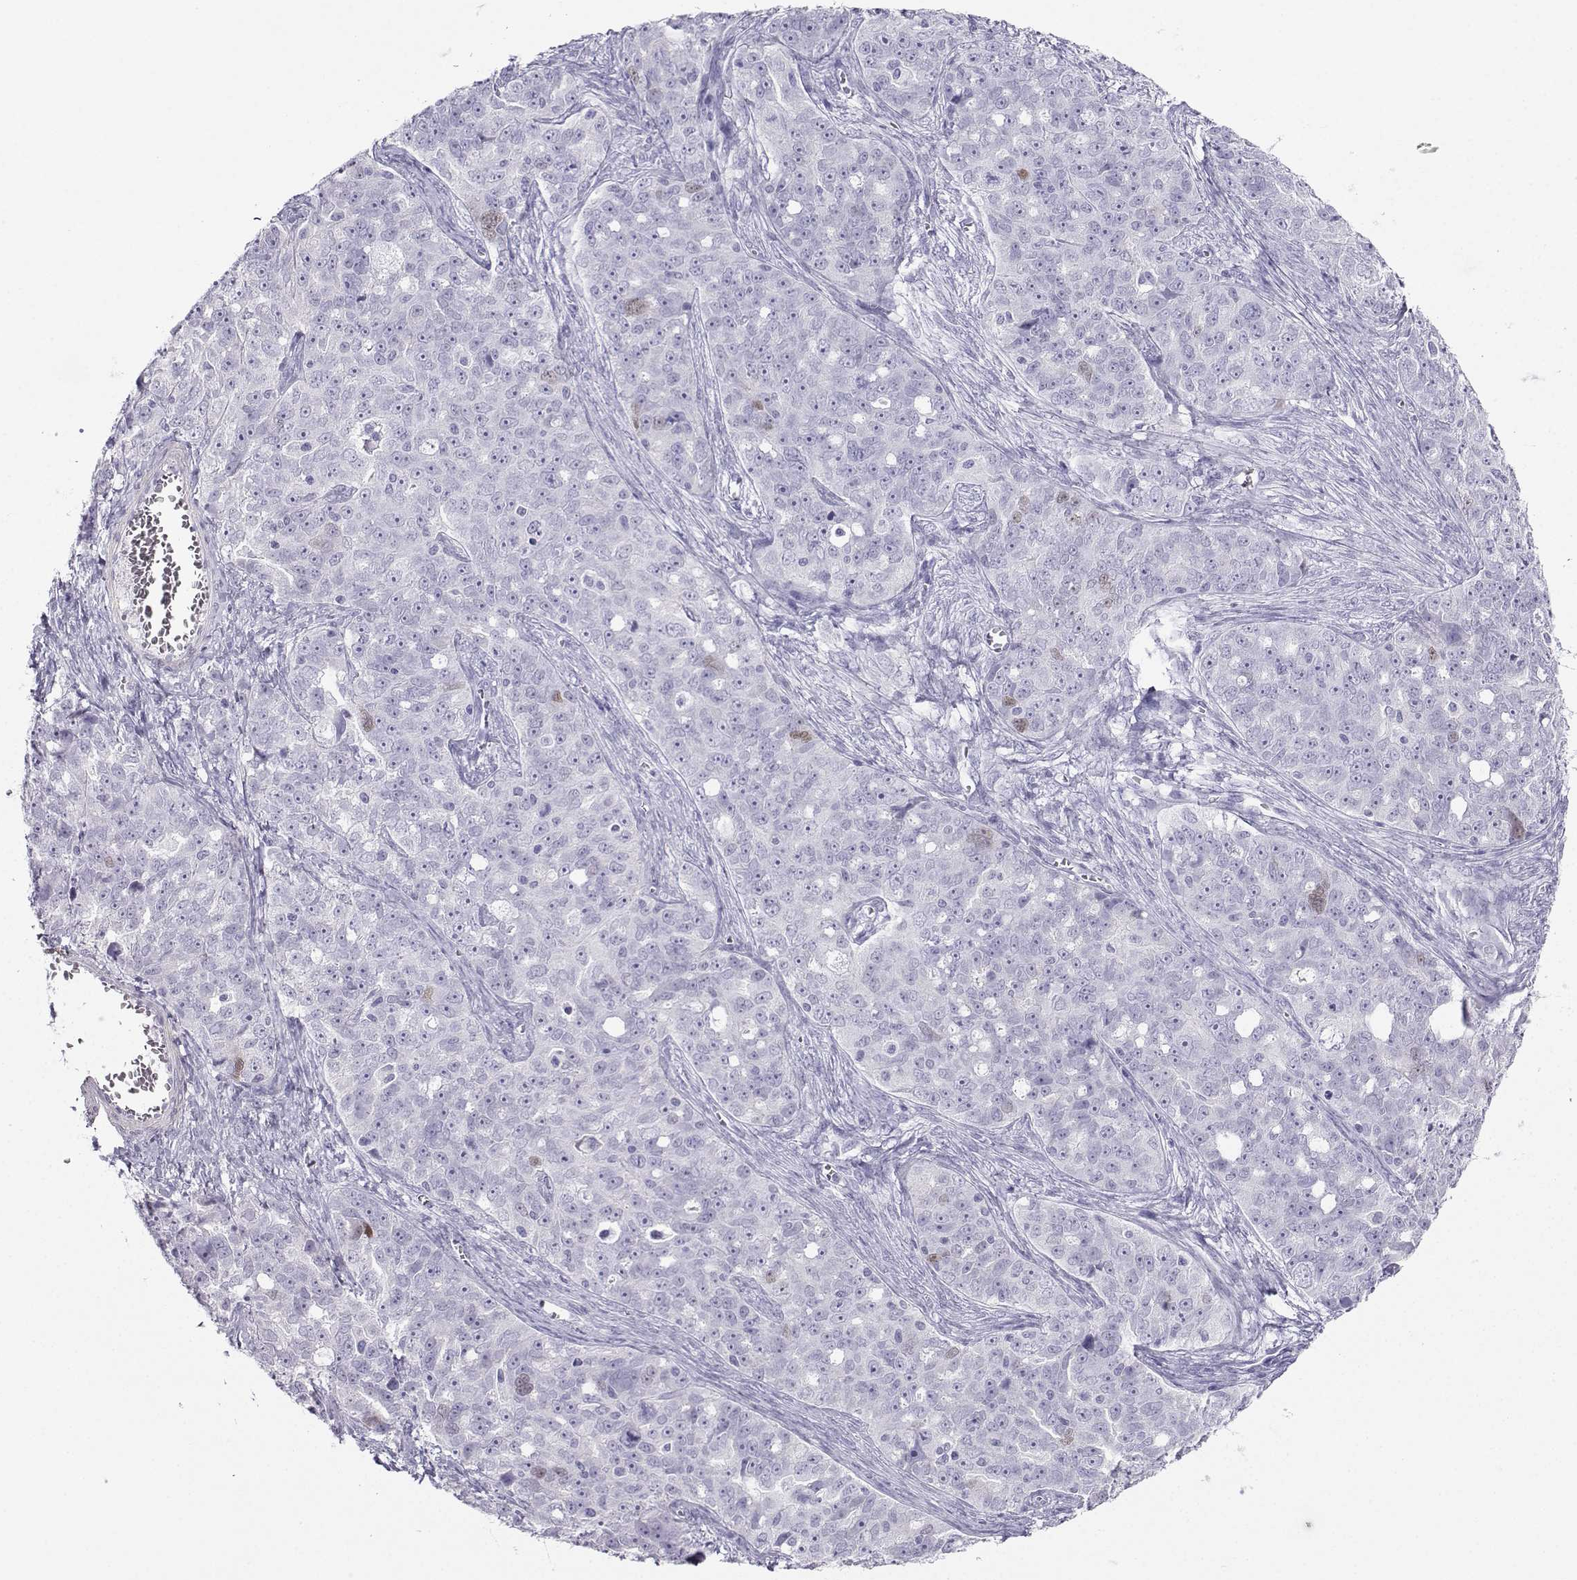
{"staining": {"intensity": "negative", "quantity": "none", "location": "none"}, "tissue": "ovarian cancer", "cell_type": "Tumor cells", "image_type": "cancer", "snomed": [{"axis": "morphology", "description": "Cystadenocarcinoma, serous, NOS"}, {"axis": "topography", "description": "Ovary"}], "caption": "An IHC image of serous cystadenocarcinoma (ovarian) is shown. There is no staining in tumor cells of serous cystadenocarcinoma (ovarian).", "gene": "KIF17", "patient": {"sex": "female", "age": 51}}